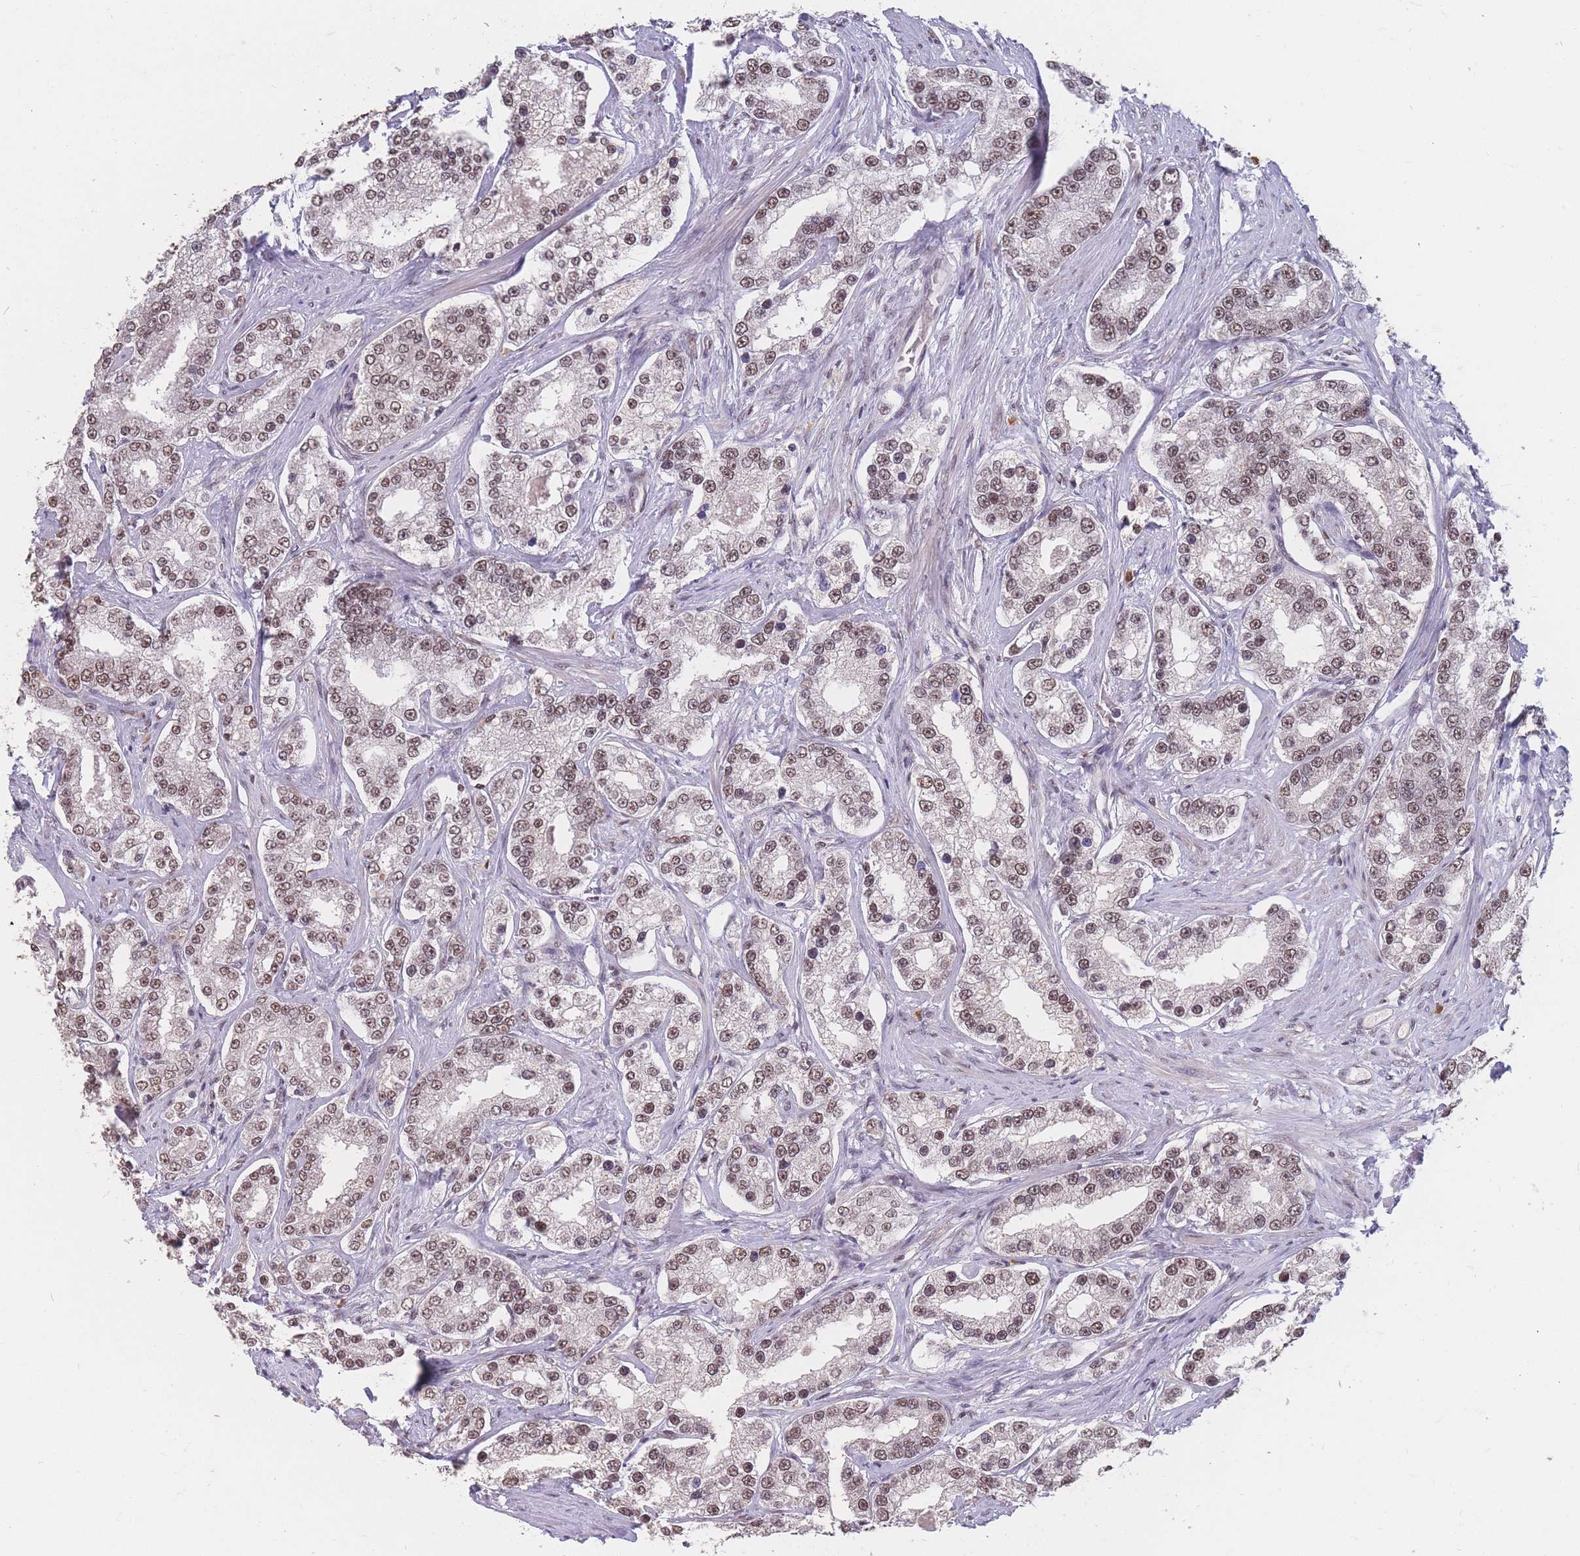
{"staining": {"intensity": "moderate", "quantity": ">75%", "location": "nuclear"}, "tissue": "prostate cancer", "cell_type": "Tumor cells", "image_type": "cancer", "snomed": [{"axis": "morphology", "description": "Normal tissue, NOS"}, {"axis": "morphology", "description": "Adenocarcinoma, High grade"}, {"axis": "topography", "description": "Prostate"}], "caption": "High-power microscopy captured an immunohistochemistry micrograph of prostate cancer, revealing moderate nuclear staining in about >75% of tumor cells.", "gene": "SNRPA1", "patient": {"sex": "male", "age": 83}}